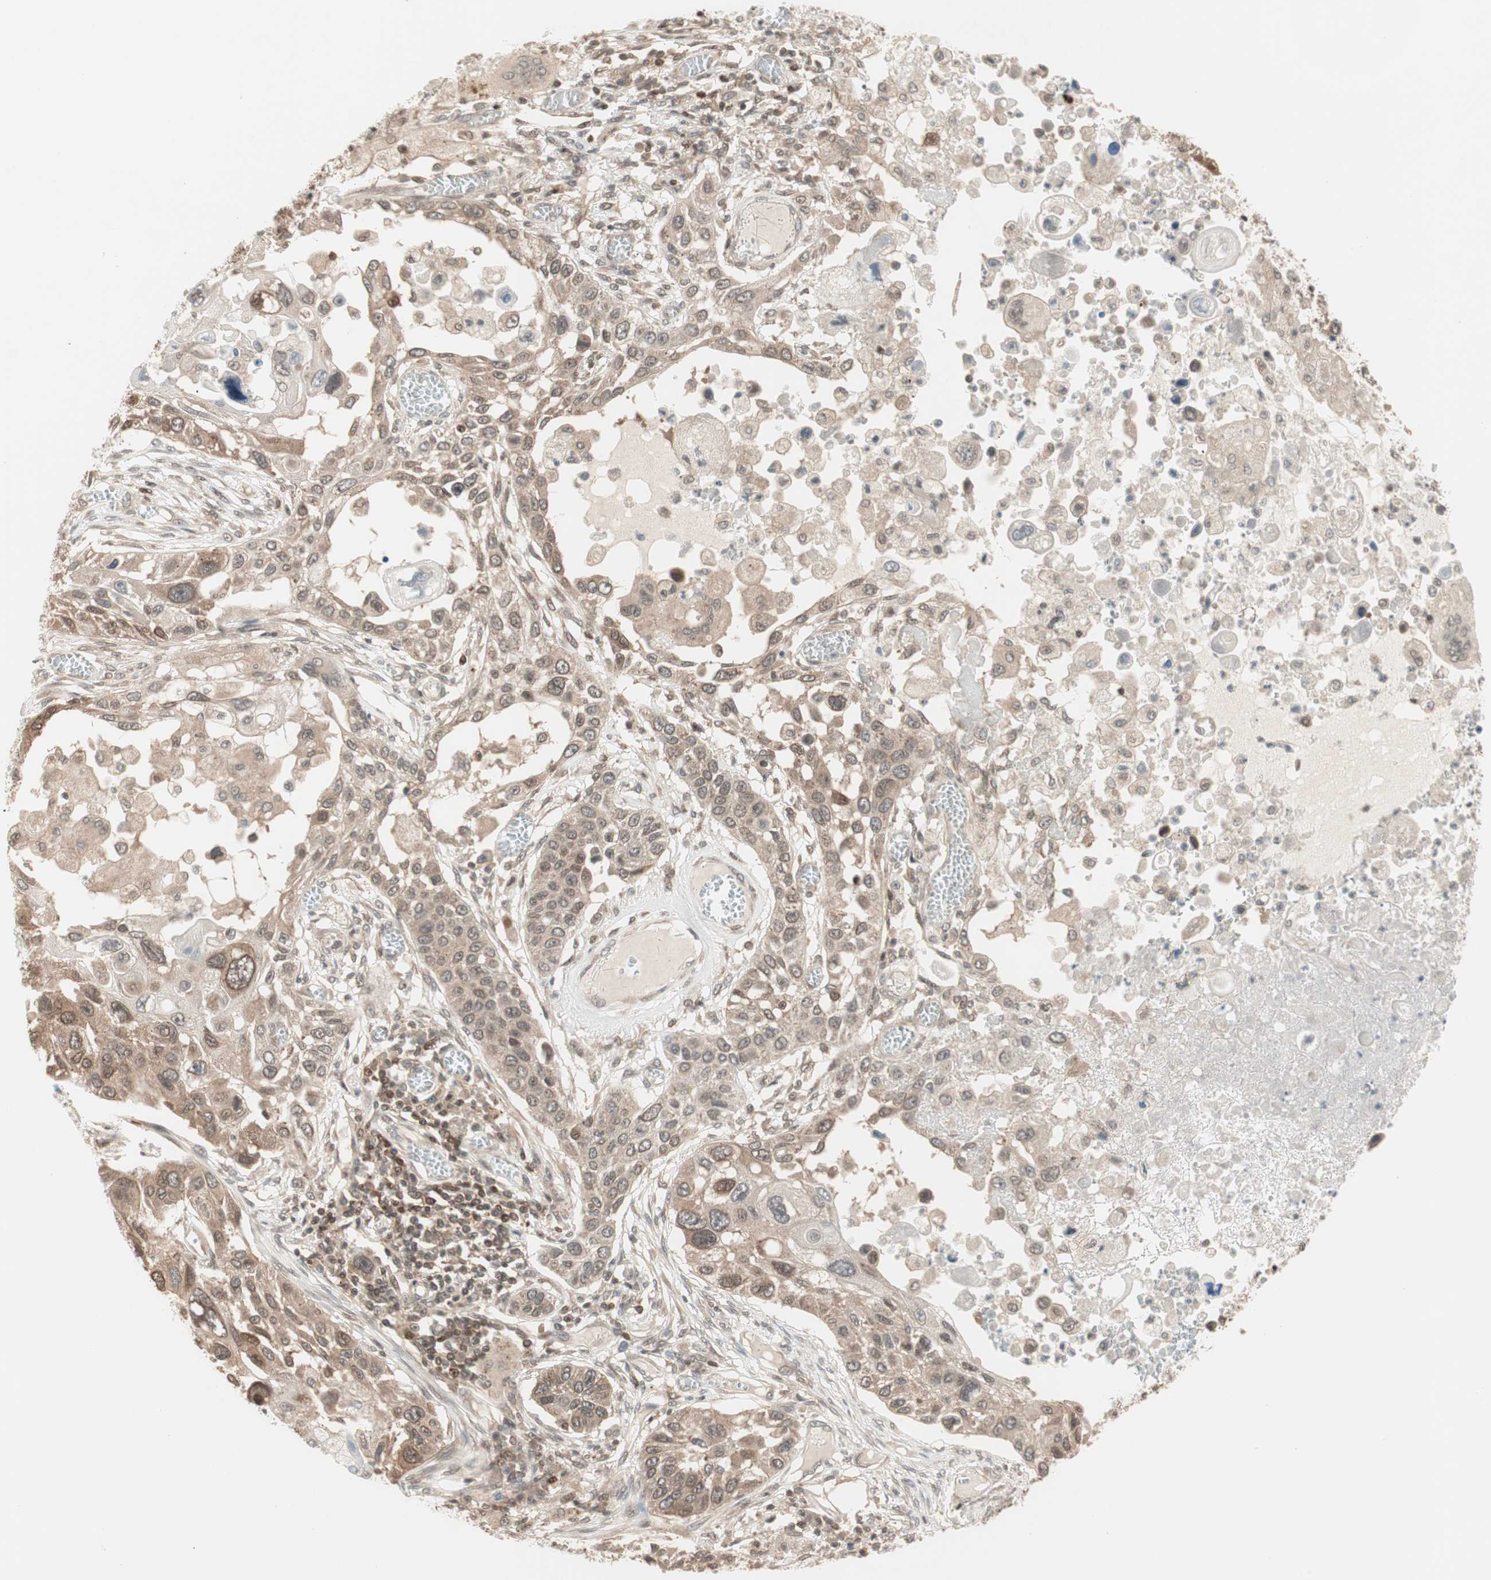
{"staining": {"intensity": "weak", "quantity": ">75%", "location": "cytoplasmic/membranous"}, "tissue": "lung cancer", "cell_type": "Tumor cells", "image_type": "cancer", "snomed": [{"axis": "morphology", "description": "Squamous cell carcinoma, NOS"}, {"axis": "topography", "description": "Lung"}], "caption": "Human lung cancer (squamous cell carcinoma) stained for a protein (brown) displays weak cytoplasmic/membranous positive positivity in approximately >75% of tumor cells.", "gene": "UBE2I", "patient": {"sex": "male", "age": 71}}